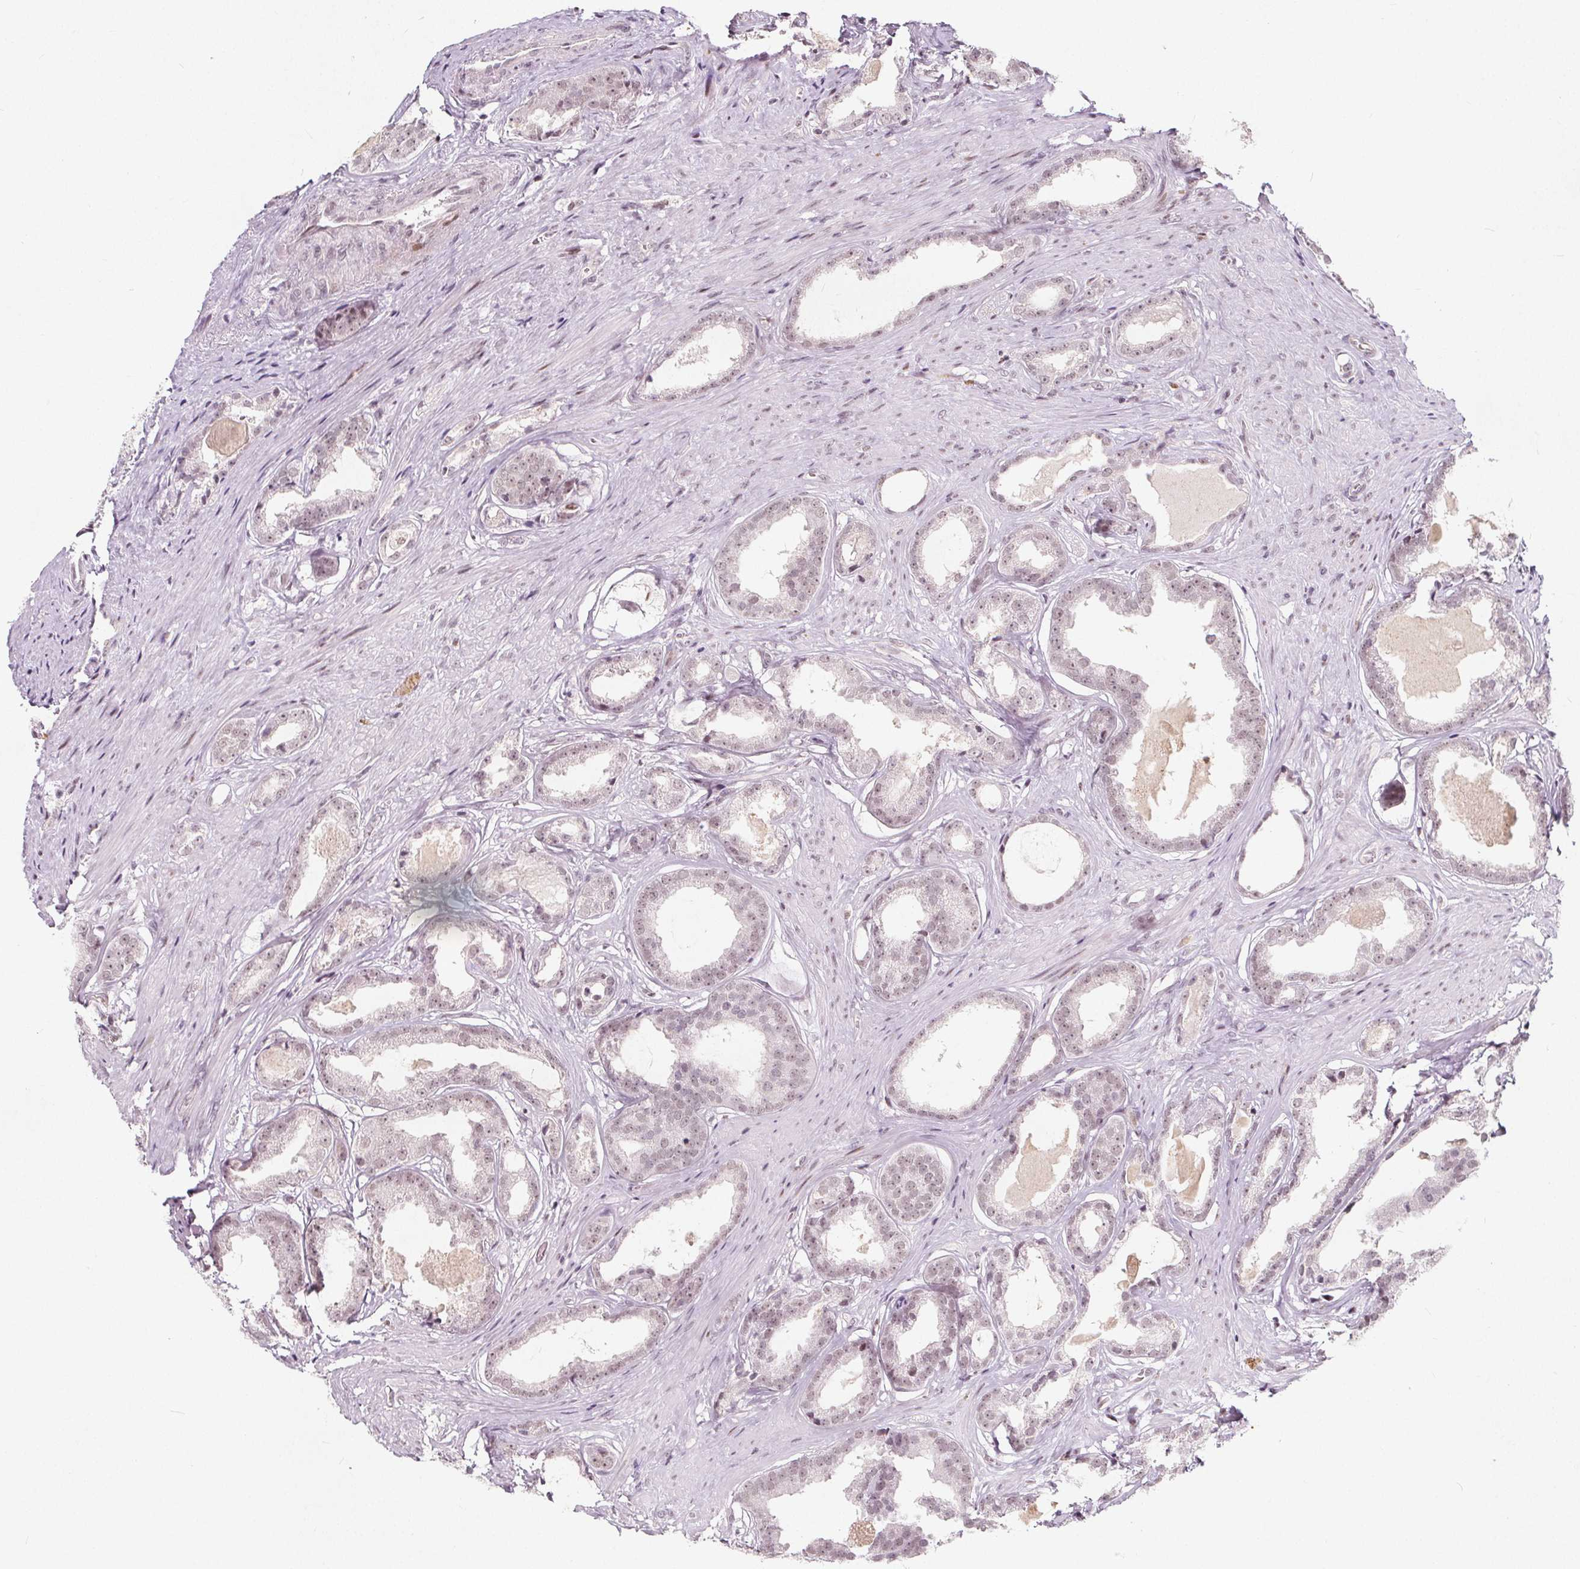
{"staining": {"intensity": "weak", "quantity": ">75%", "location": "nuclear"}, "tissue": "prostate cancer", "cell_type": "Tumor cells", "image_type": "cancer", "snomed": [{"axis": "morphology", "description": "Adenocarcinoma, Low grade"}, {"axis": "topography", "description": "Prostate"}], "caption": "Weak nuclear positivity for a protein is seen in approximately >75% of tumor cells of prostate cancer using IHC.", "gene": "TAF6L", "patient": {"sex": "male", "age": 65}}